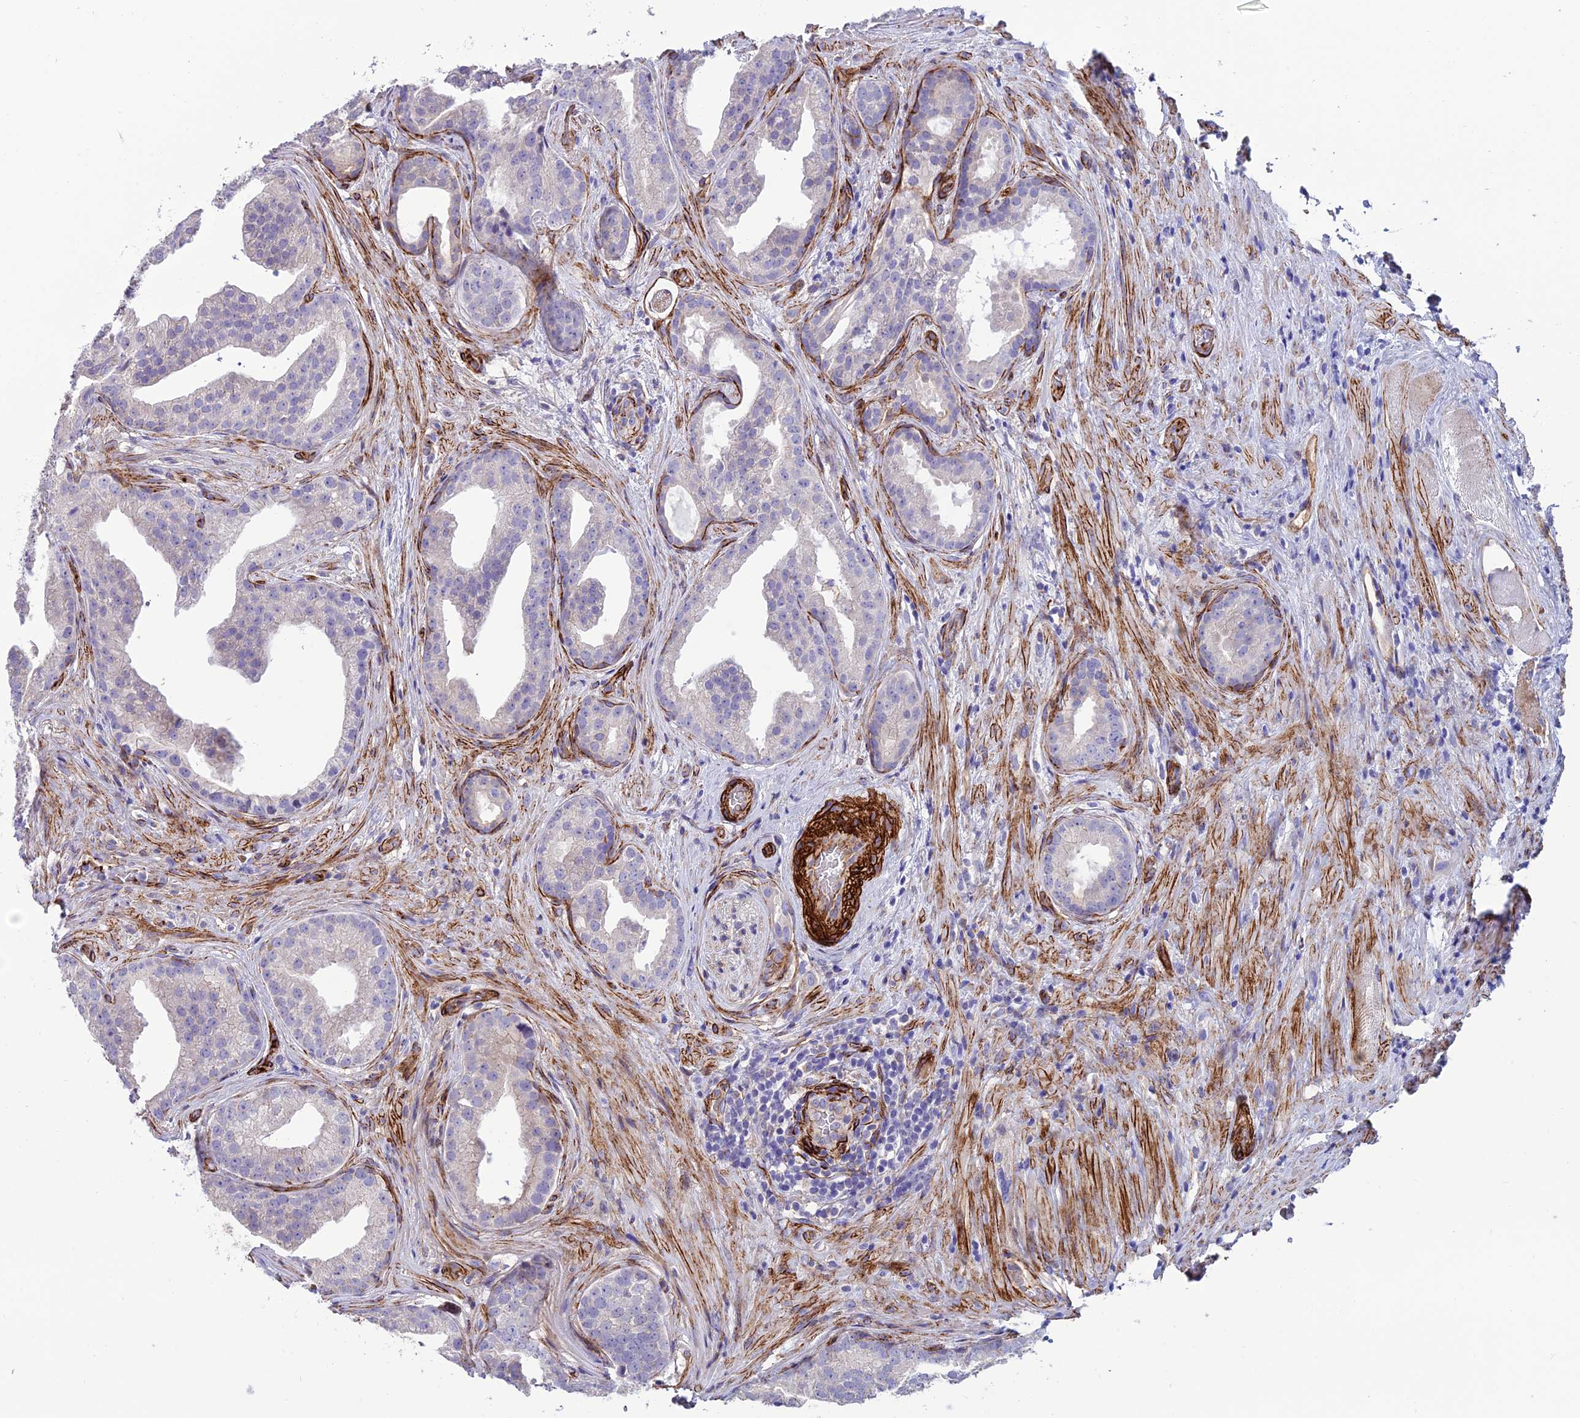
{"staining": {"intensity": "negative", "quantity": "none", "location": "none"}, "tissue": "prostate cancer", "cell_type": "Tumor cells", "image_type": "cancer", "snomed": [{"axis": "morphology", "description": "Adenocarcinoma, Low grade"}, {"axis": "topography", "description": "Prostate"}], "caption": "A high-resolution histopathology image shows immunohistochemistry (IHC) staining of prostate cancer (adenocarcinoma (low-grade)), which displays no significant positivity in tumor cells.", "gene": "REX1BD", "patient": {"sex": "male", "age": 71}}